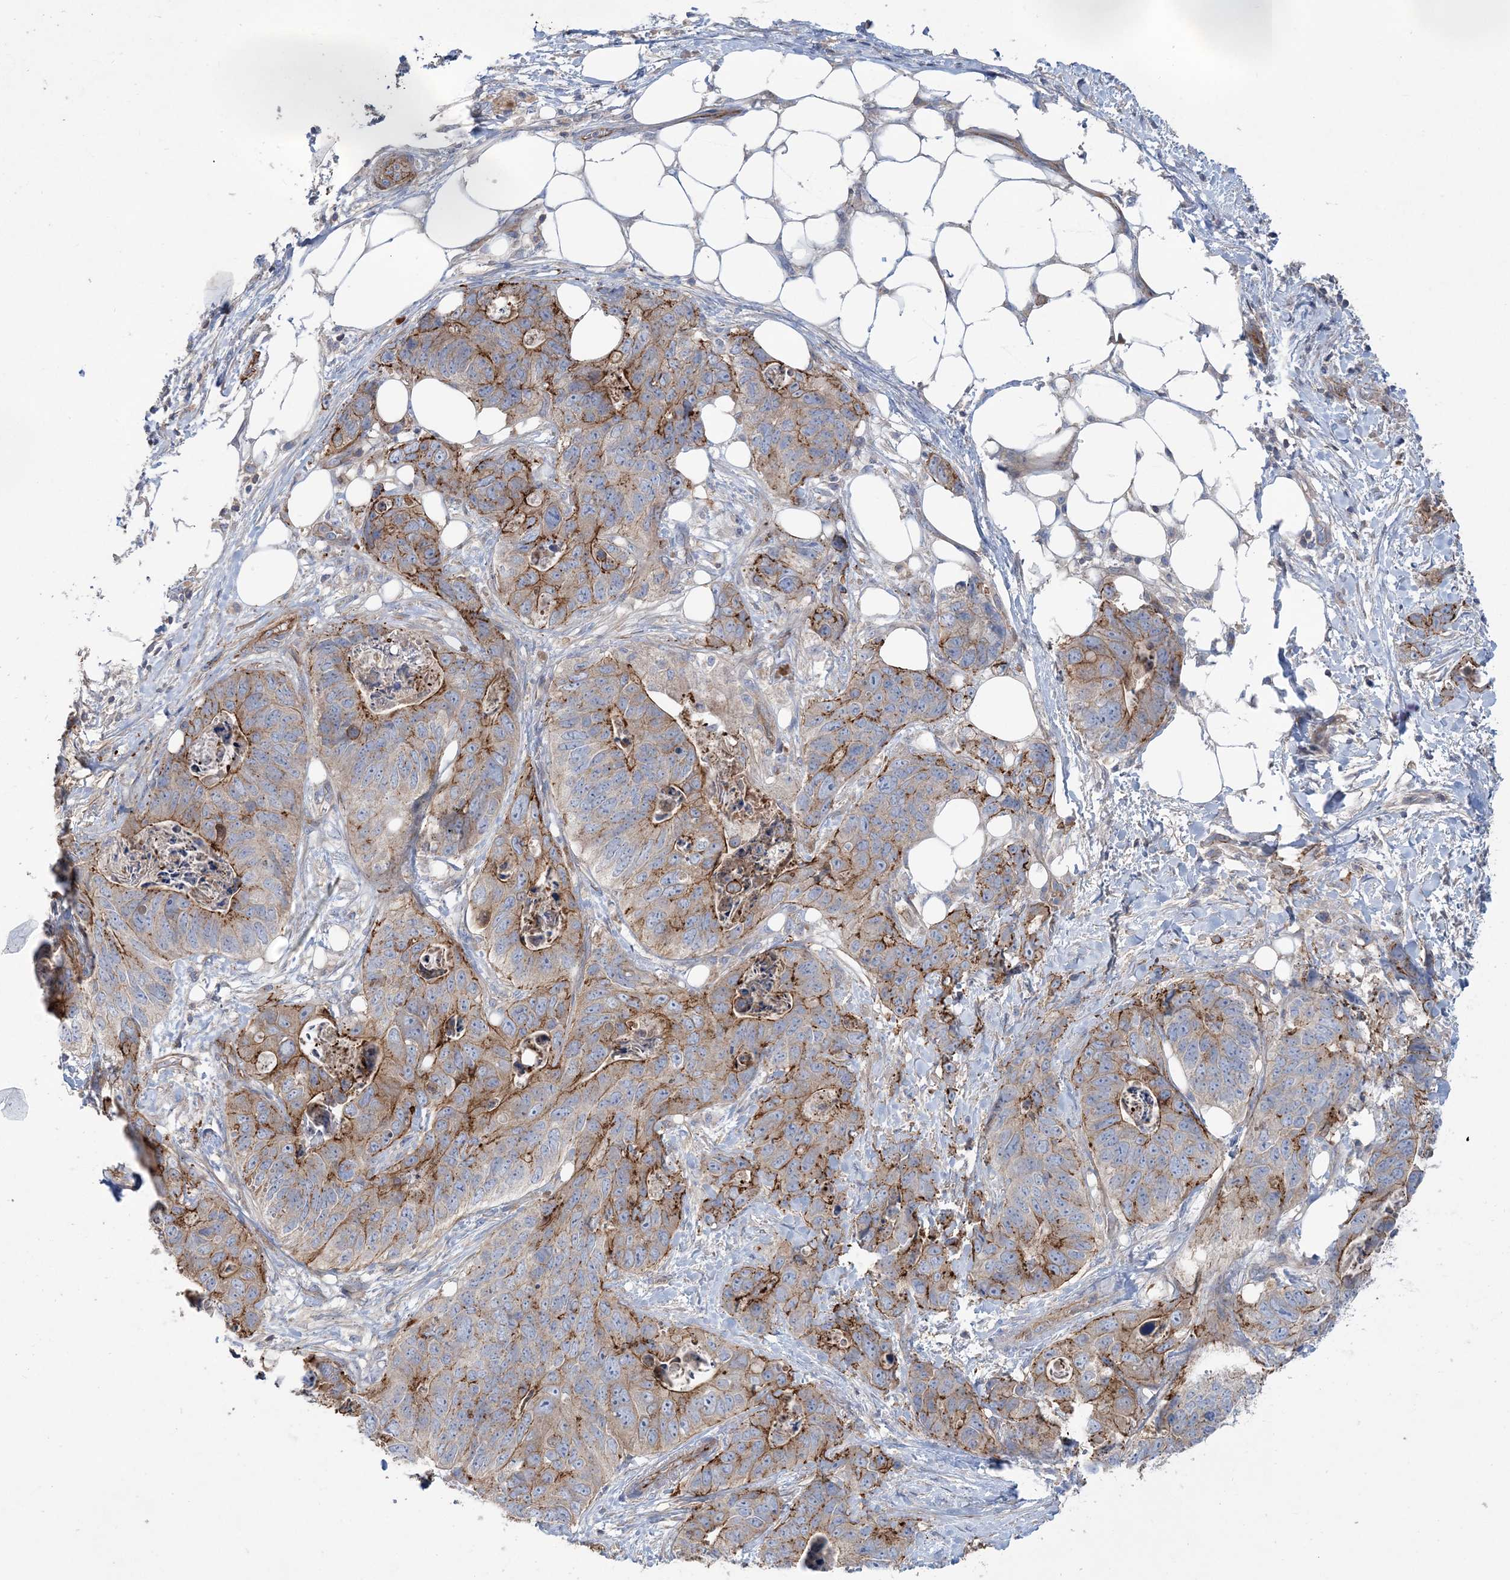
{"staining": {"intensity": "moderate", "quantity": ">75%", "location": "cytoplasmic/membranous"}, "tissue": "stomach cancer", "cell_type": "Tumor cells", "image_type": "cancer", "snomed": [{"axis": "morphology", "description": "Adenocarcinoma, NOS"}, {"axis": "topography", "description": "Stomach"}], "caption": "IHC staining of stomach cancer (adenocarcinoma), which displays medium levels of moderate cytoplasmic/membranous positivity in approximately >75% of tumor cells indicating moderate cytoplasmic/membranous protein staining. The staining was performed using DAB (3,3'-diaminobenzidine) (brown) for protein detection and nuclei were counterstained in hematoxylin (blue).", "gene": "PIGC", "patient": {"sex": "female", "age": 89}}